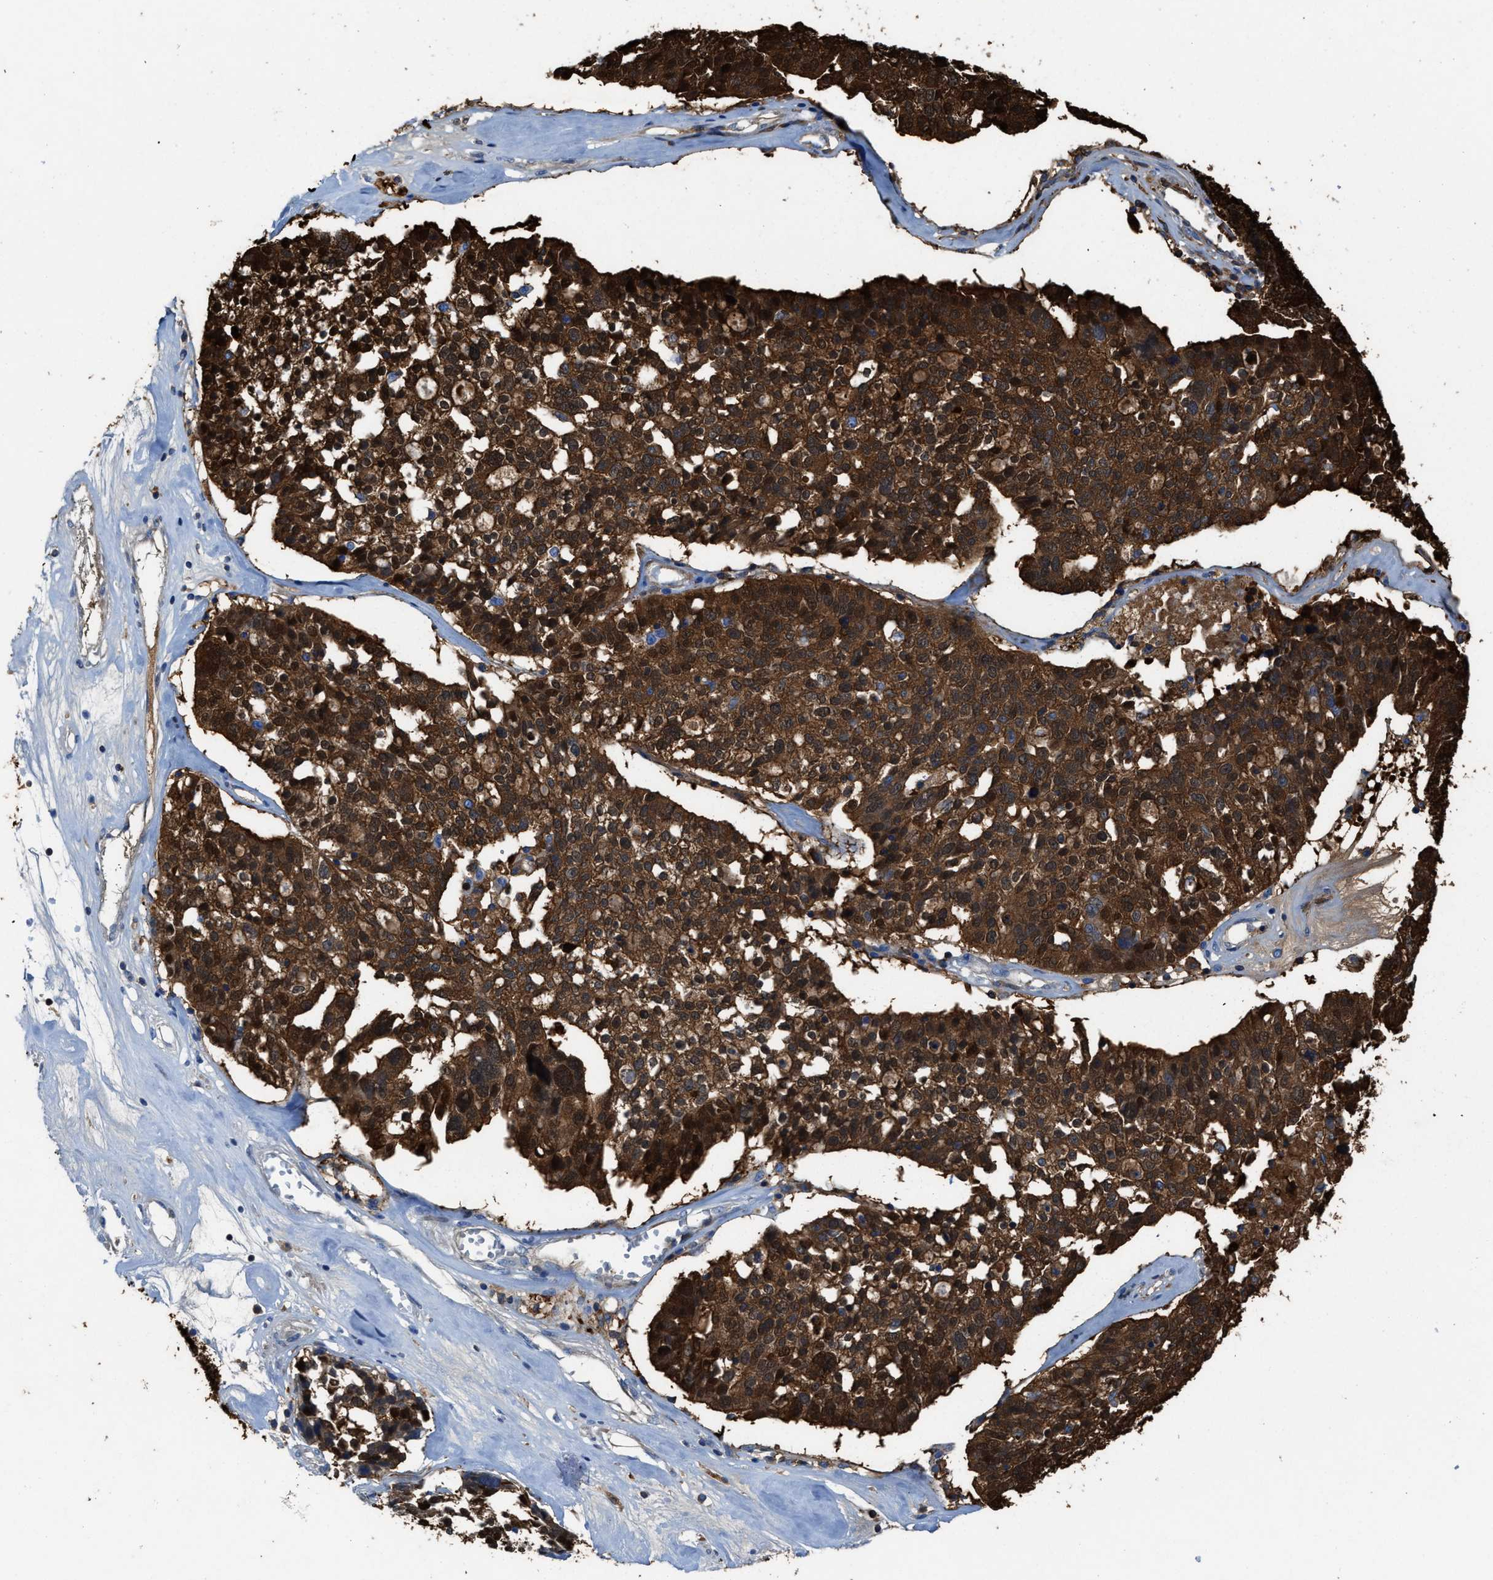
{"staining": {"intensity": "strong", "quantity": ">75%", "location": "cytoplasmic/membranous"}, "tissue": "ovarian cancer", "cell_type": "Tumor cells", "image_type": "cancer", "snomed": [{"axis": "morphology", "description": "Cystadenocarcinoma, serous, NOS"}, {"axis": "topography", "description": "Ovary"}], "caption": "Ovarian cancer (serous cystadenocarcinoma) tissue reveals strong cytoplasmic/membranous staining in approximately >75% of tumor cells, visualized by immunohistochemistry.", "gene": "ASS1", "patient": {"sex": "female", "age": 59}}